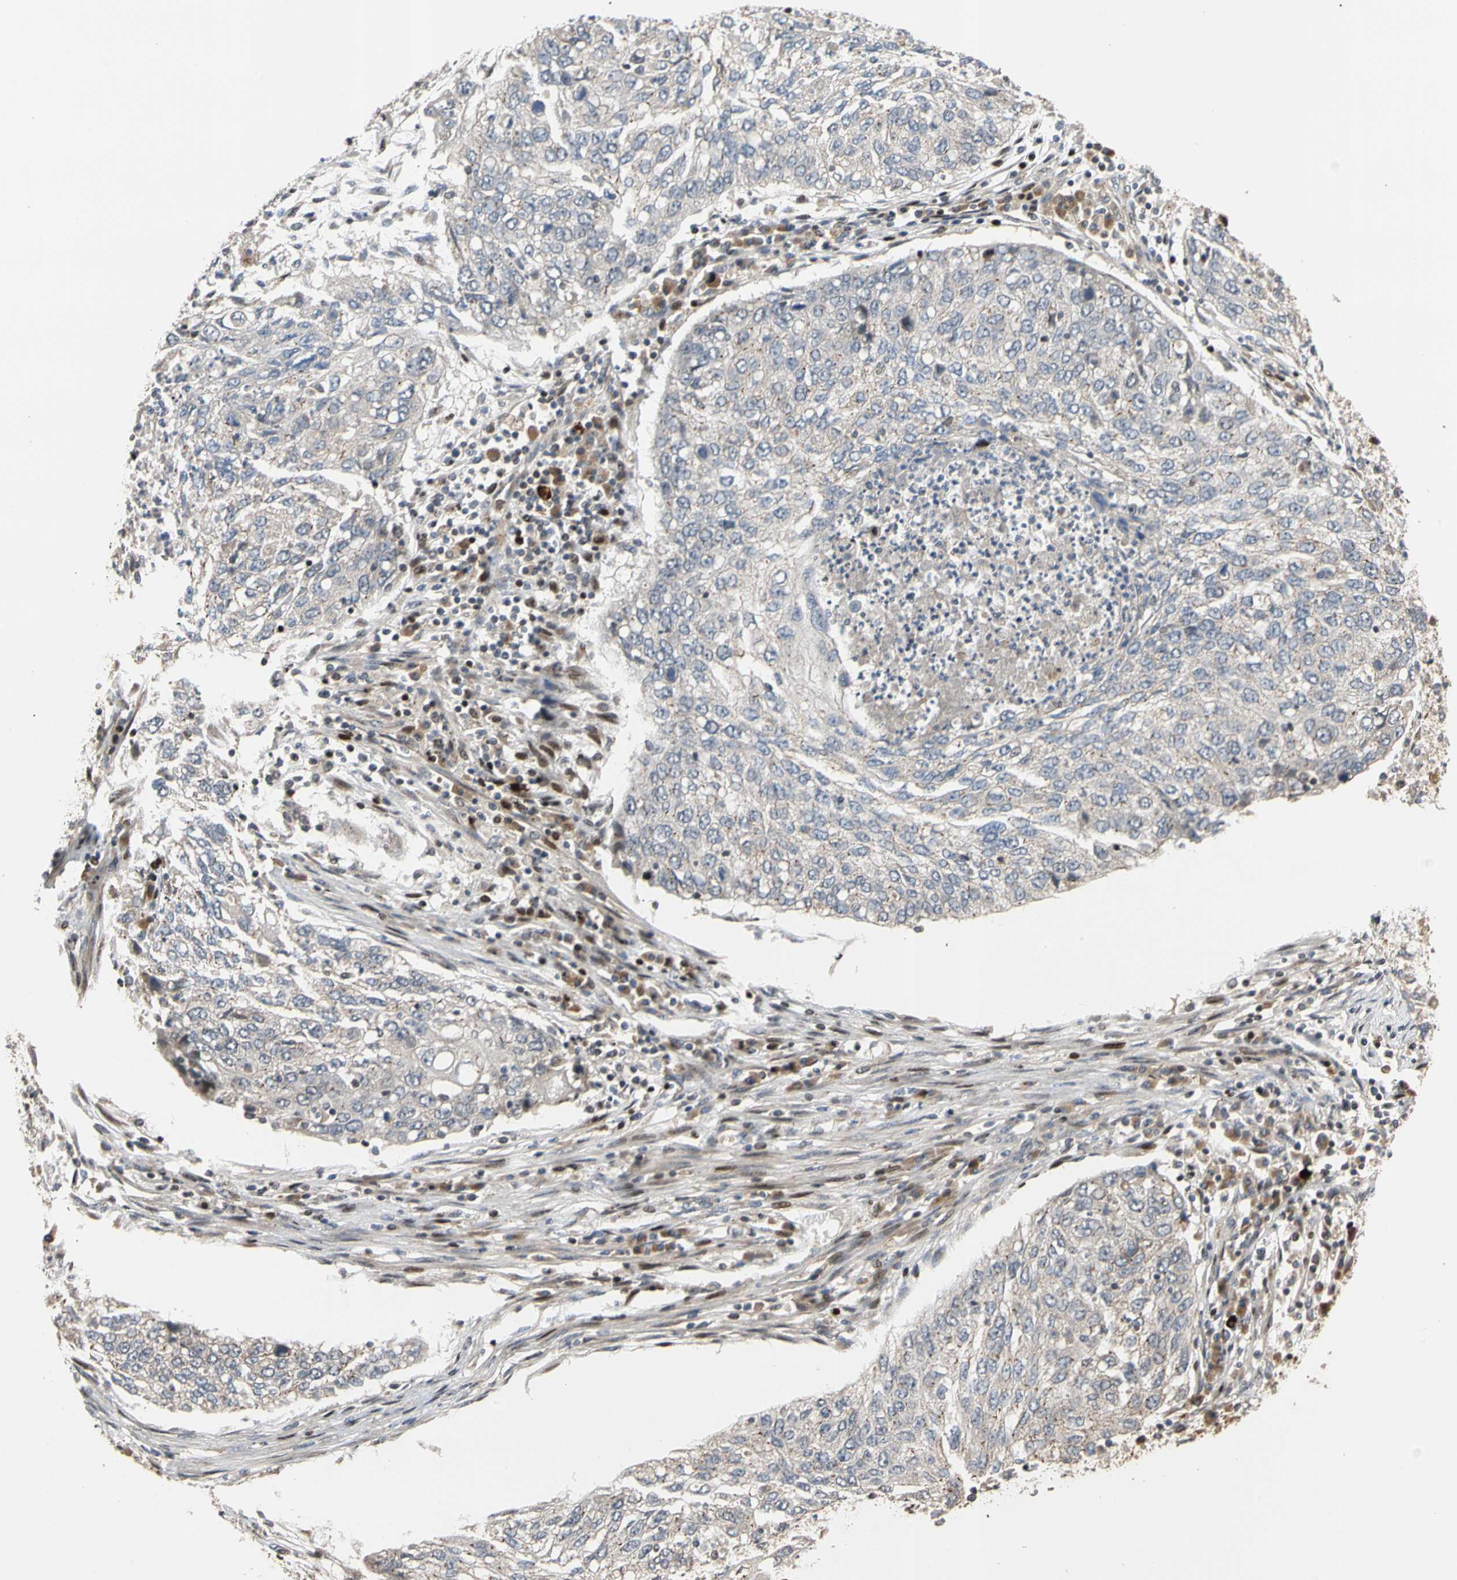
{"staining": {"intensity": "weak", "quantity": "<25%", "location": "cytoplasmic/membranous"}, "tissue": "lung cancer", "cell_type": "Tumor cells", "image_type": "cancer", "snomed": [{"axis": "morphology", "description": "Squamous cell carcinoma, NOS"}, {"axis": "topography", "description": "Lung"}], "caption": "High power microscopy micrograph of an IHC photomicrograph of lung squamous cell carcinoma, revealing no significant expression in tumor cells.", "gene": "IP6K2", "patient": {"sex": "female", "age": 63}}